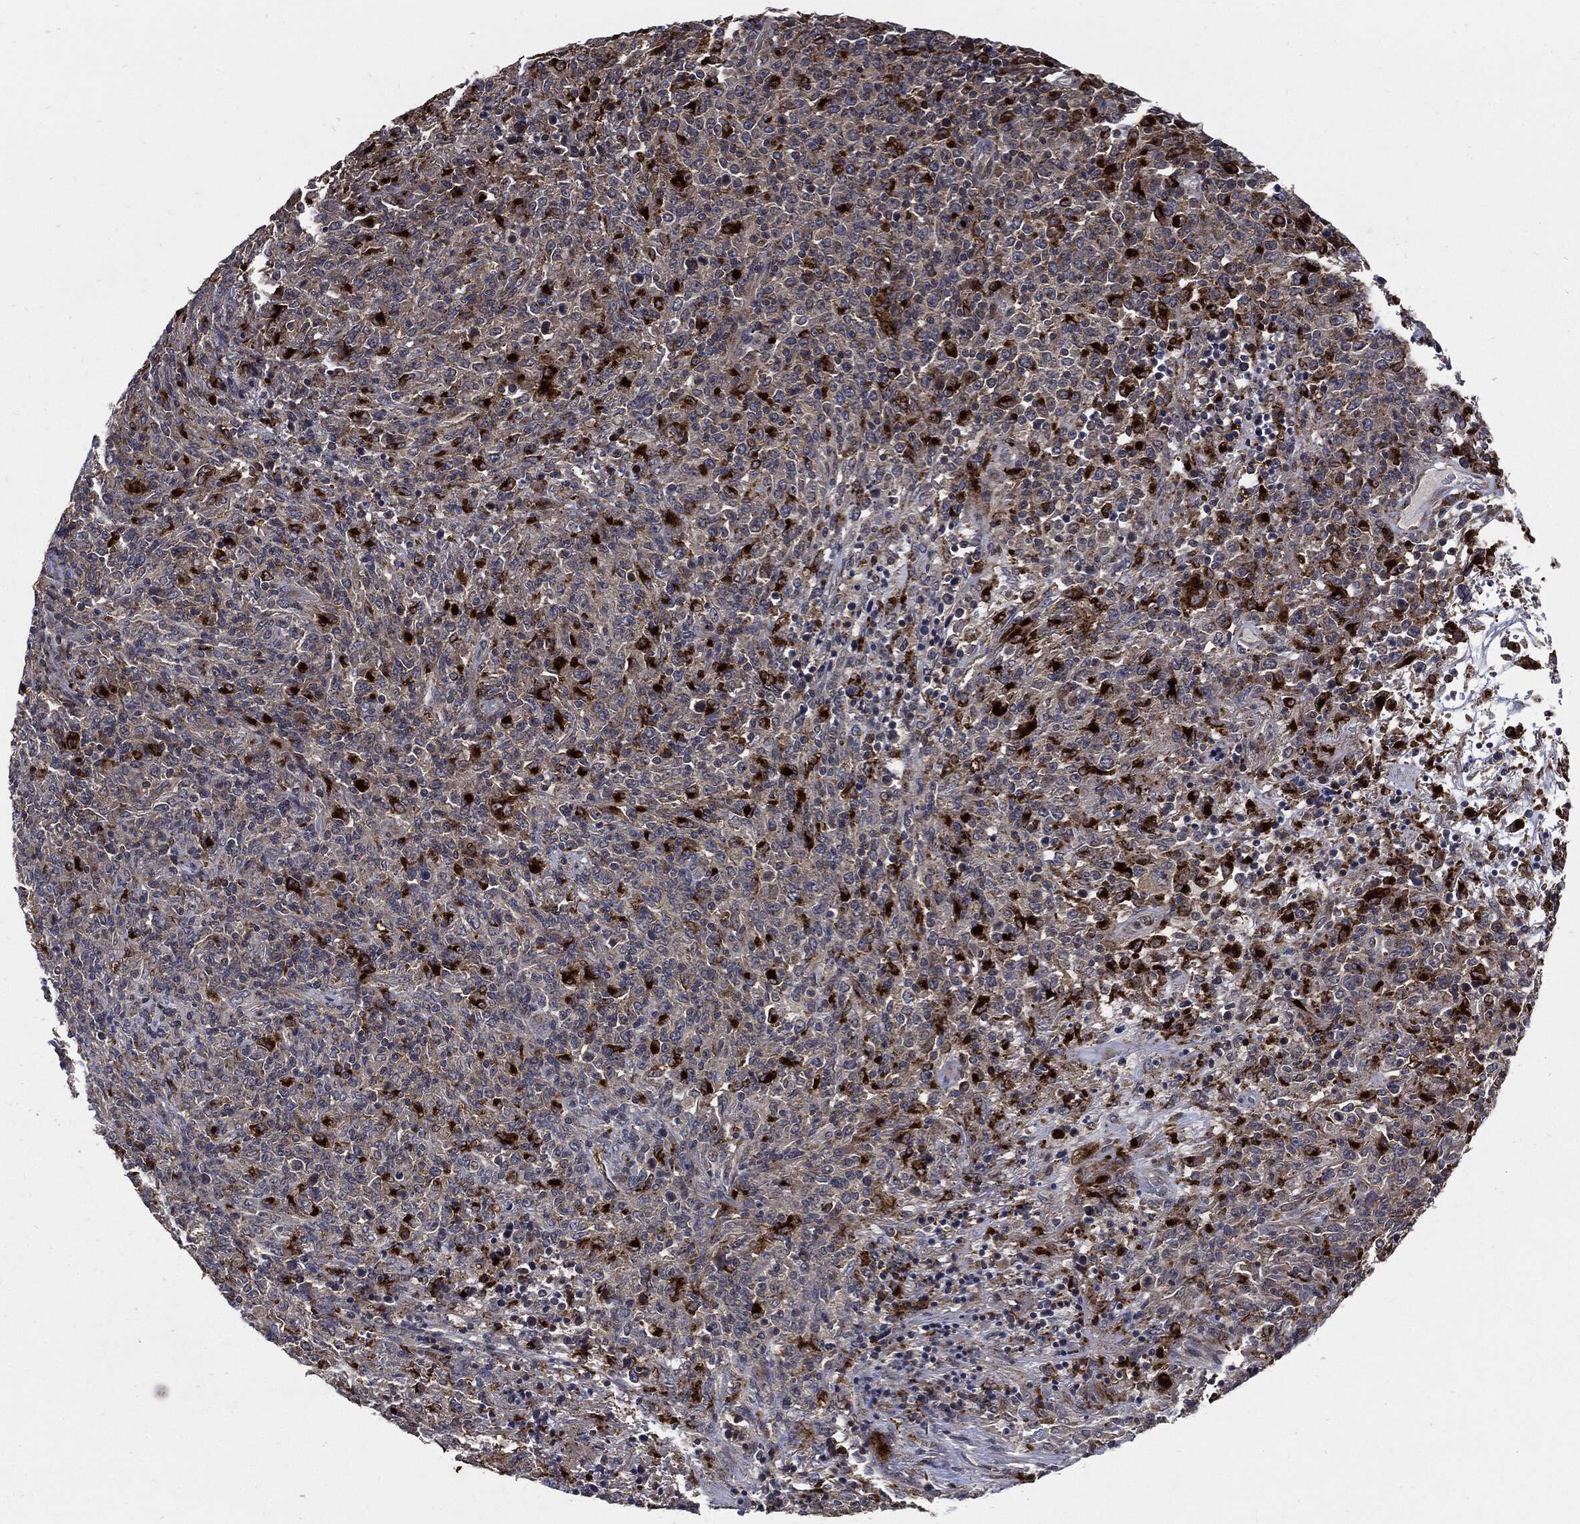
{"staining": {"intensity": "strong", "quantity": "<25%", "location": "cytoplasmic/membranous"}, "tissue": "lymphoma", "cell_type": "Tumor cells", "image_type": "cancer", "snomed": [{"axis": "morphology", "description": "Malignant lymphoma, non-Hodgkin's type, High grade"}, {"axis": "topography", "description": "Lung"}], "caption": "High-grade malignant lymphoma, non-Hodgkin's type stained for a protein (brown) demonstrates strong cytoplasmic/membranous positive expression in about <25% of tumor cells.", "gene": "SLC31A2", "patient": {"sex": "male", "age": 79}}